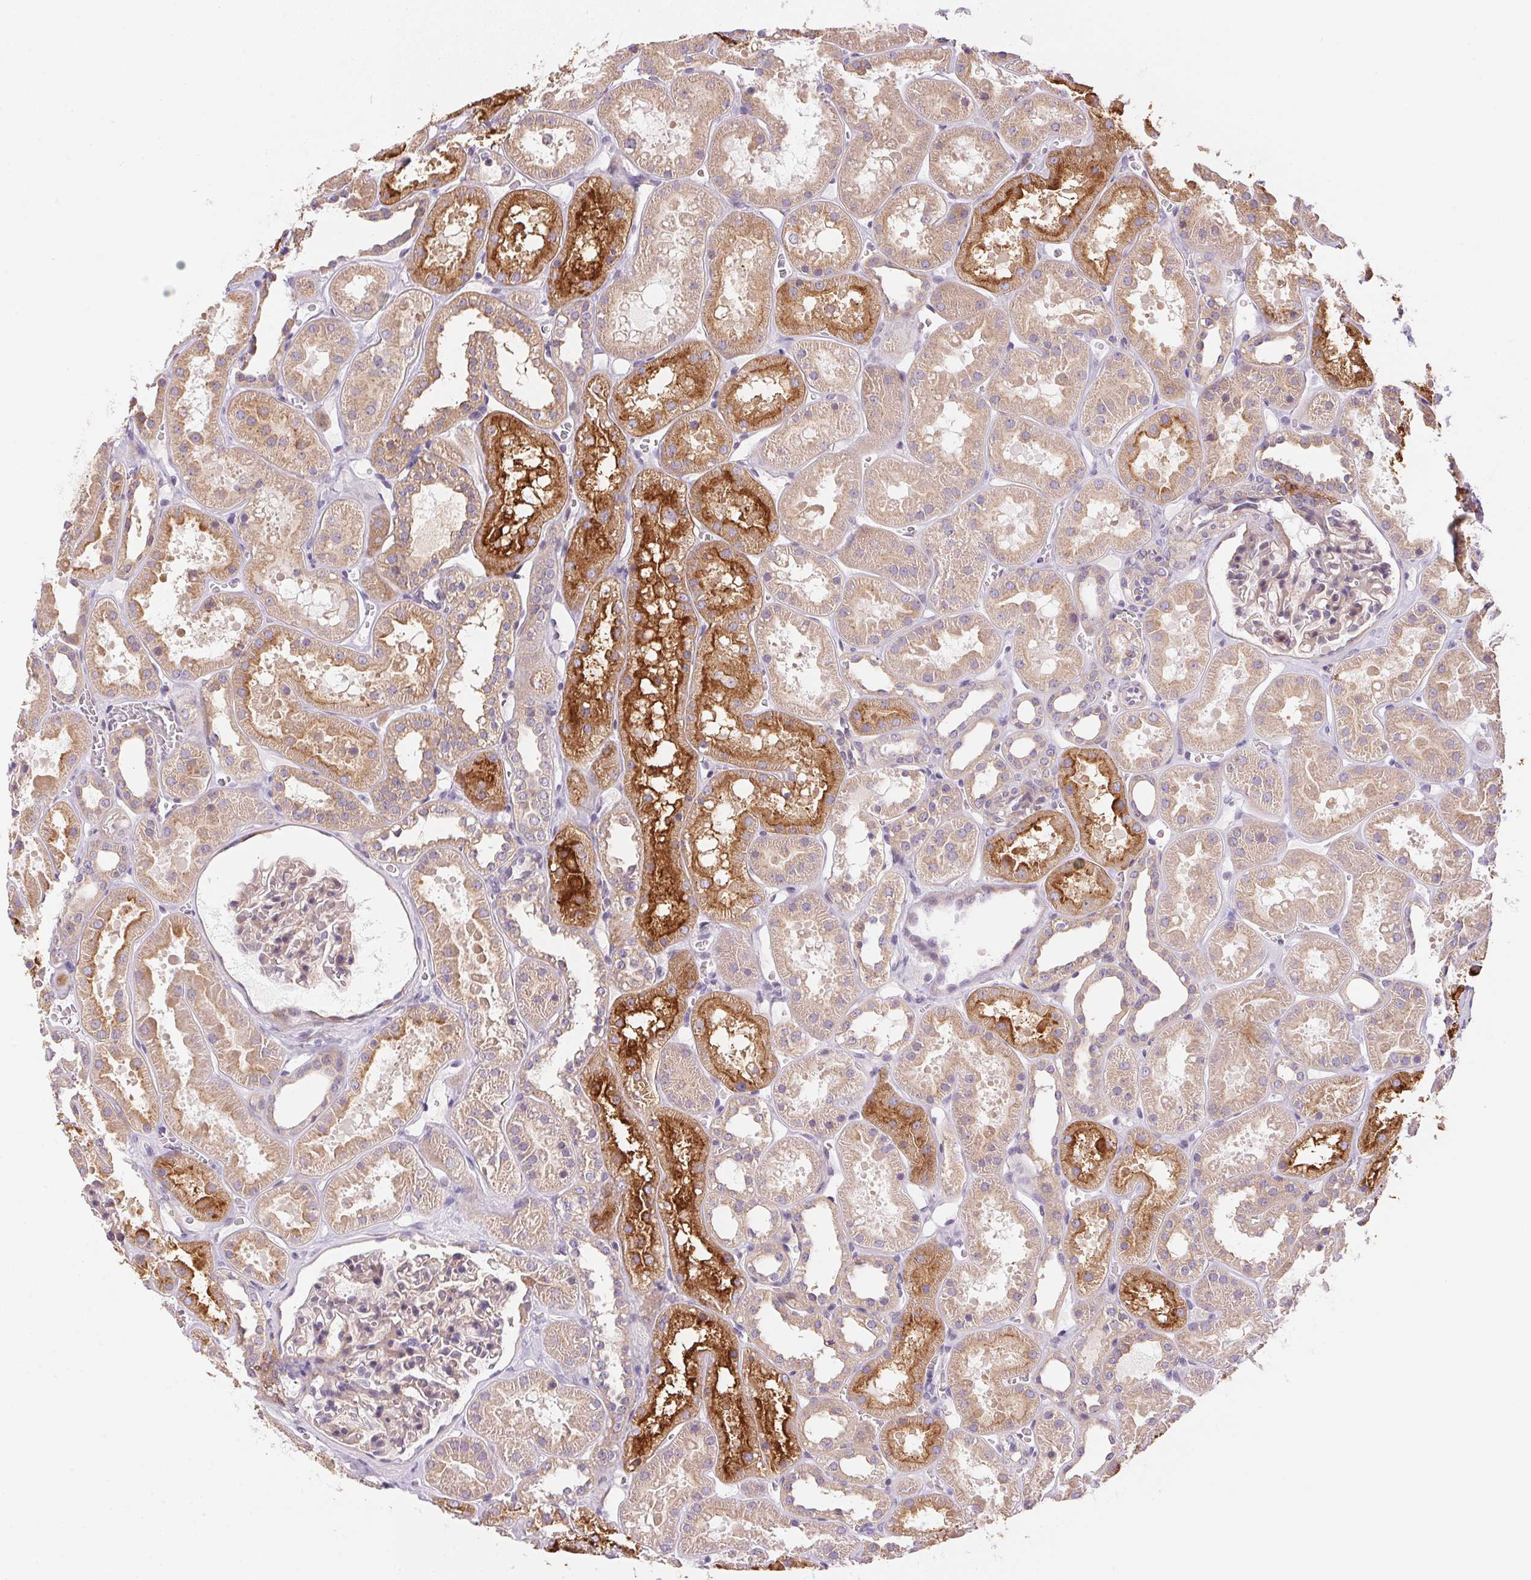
{"staining": {"intensity": "weak", "quantity": "<25%", "location": "cytoplasmic/membranous"}, "tissue": "kidney", "cell_type": "Cells in glomeruli", "image_type": "normal", "snomed": [{"axis": "morphology", "description": "Normal tissue, NOS"}, {"axis": "topography", "description": "Kidney"}], "caption": "Immunohistochemistry image of unremarkable kidney stained for a protein (brown), which reveals no expression in cells in glomeruli.", "gene": "UNC13B", "patient": {"sex": "female", "age": 41}}